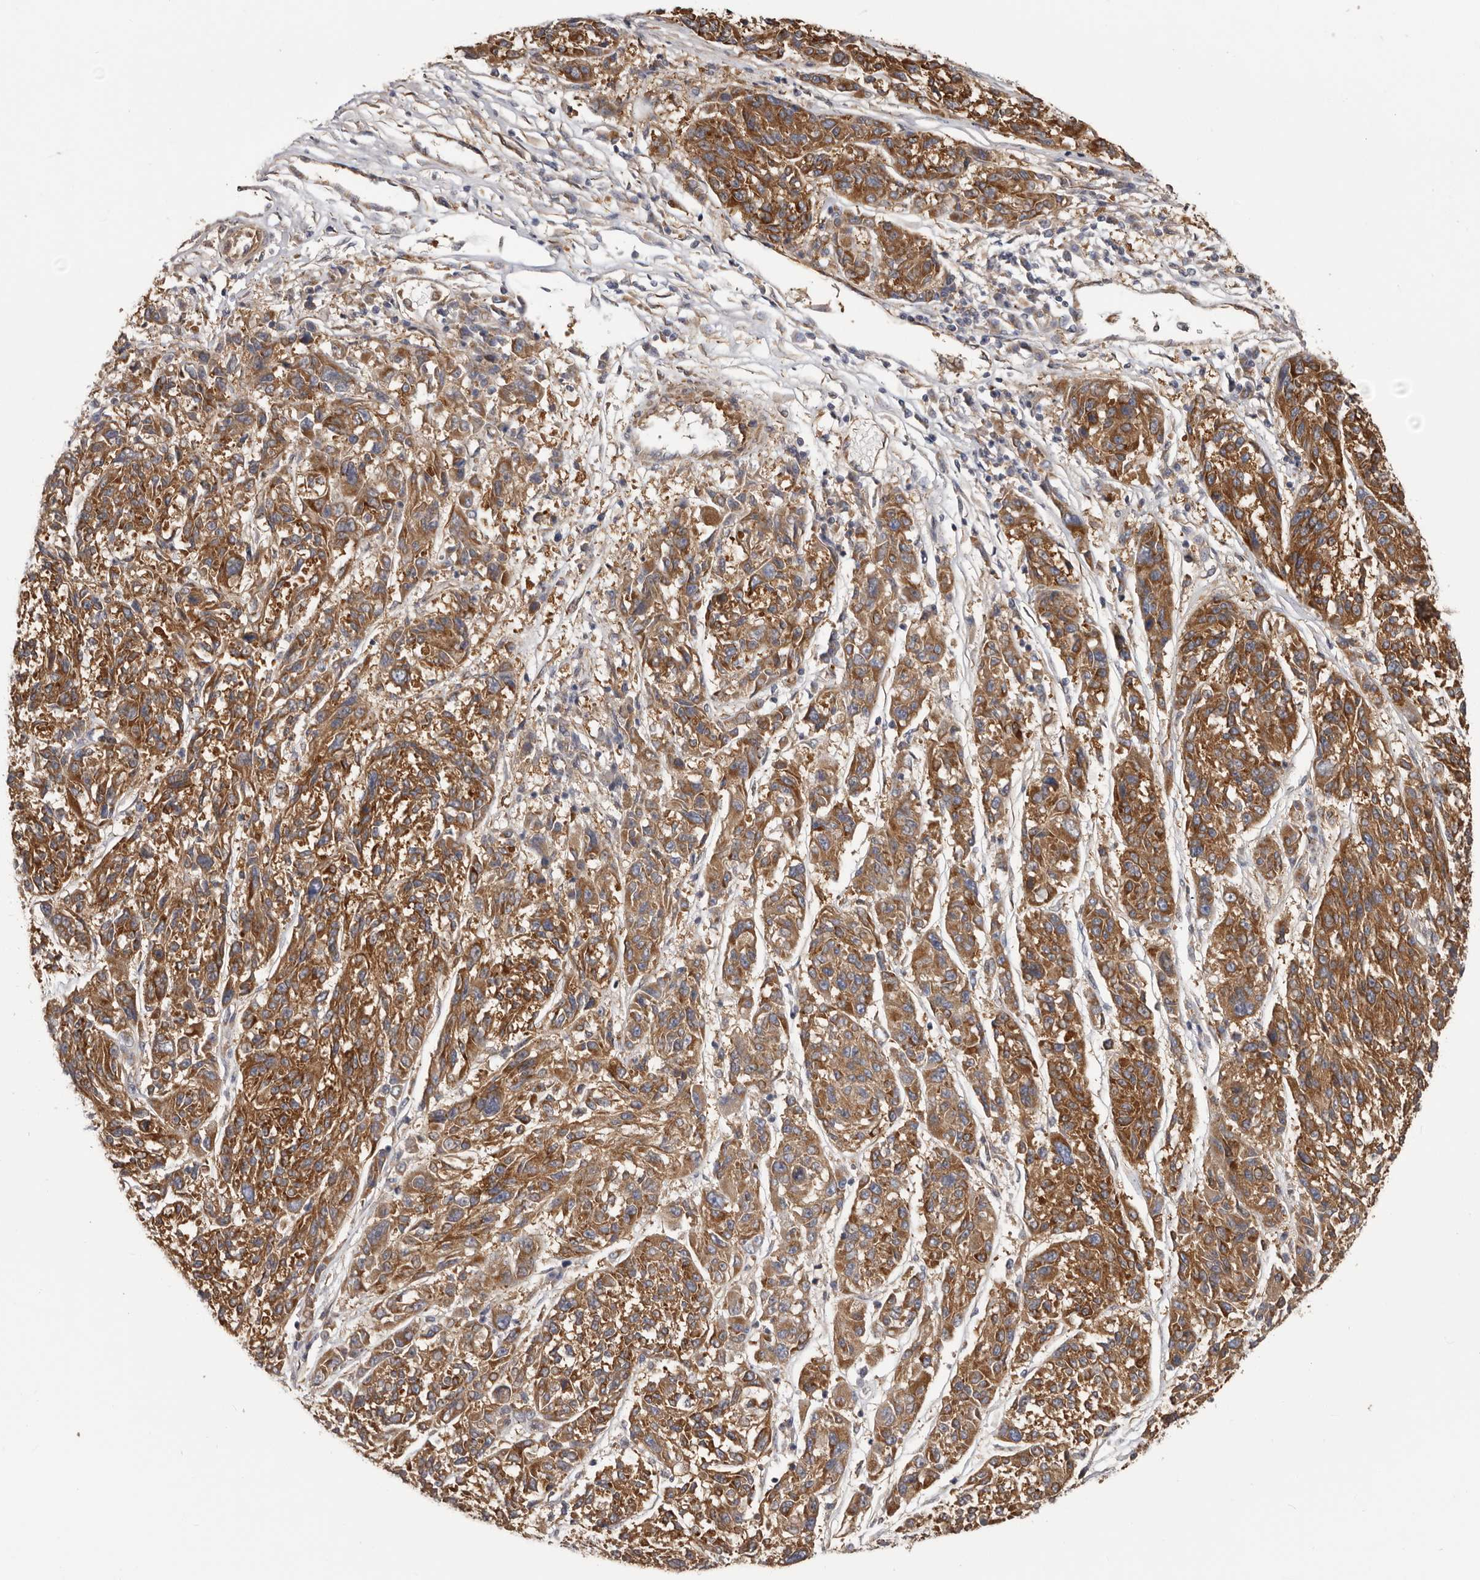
{"staining": {"intensity": "moderate", "quantity": ">75%", "location": "cytoplasmic/membranous"}, "tissue": "melanoma", "cell_type": "Tumor cells", "image_type": "cancer", "snomed": [{"axis": "morphology", "description": "Malignant melanoma, NOS"}, {"axis": "topography", "description": "Skin"}], "caption": "The histopathology image exhibits staining of melanoma, revealing moderate cytoplasmic/membranous protein expression (brown color) within tumor cells.", "gene": "ENAH", "patient": {"sex": "male", "age": 53}}